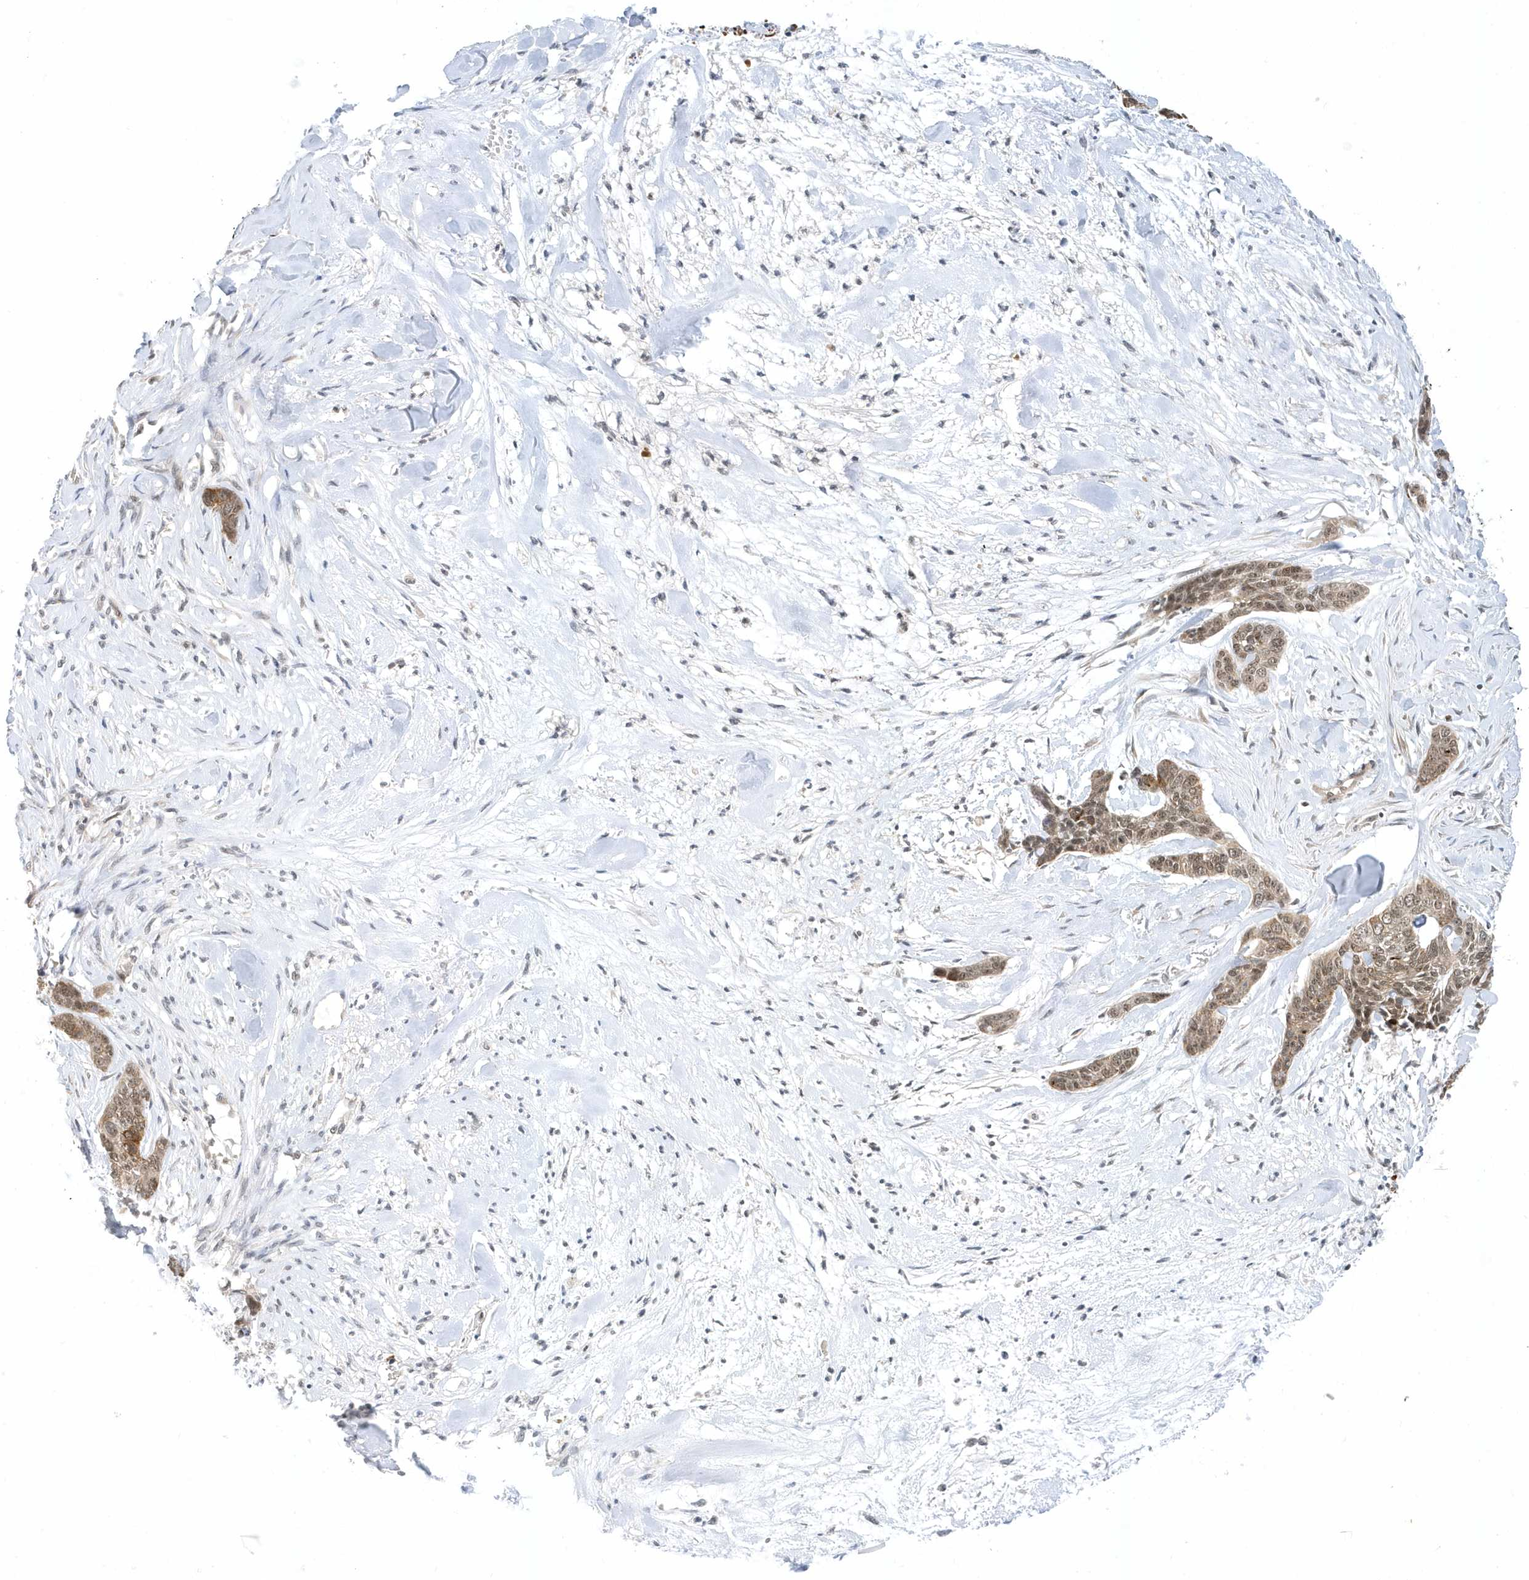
{"staining": {"intensity": "moderate", "quantity": ">75%", "location": "cytoplasmic/membranous,nuclear"}, "tissue": "skin cancer", "cell_type": "Tumor cells", "image_type": "cancer", "snomed": [{"axis": "morphology", "description": "Basal cell carcinoma"}, {"axis": "topography", "description": "Skin"}], "caption": "Protein expression analysis of human skin cancer reveals moderate cytoplasmic/membranous and nuclear expression in about >75% of tumor cells. Nuclei are stained in blue.", "gene": "ZNF740", "patient": {"sex": "female", "age": 64}}